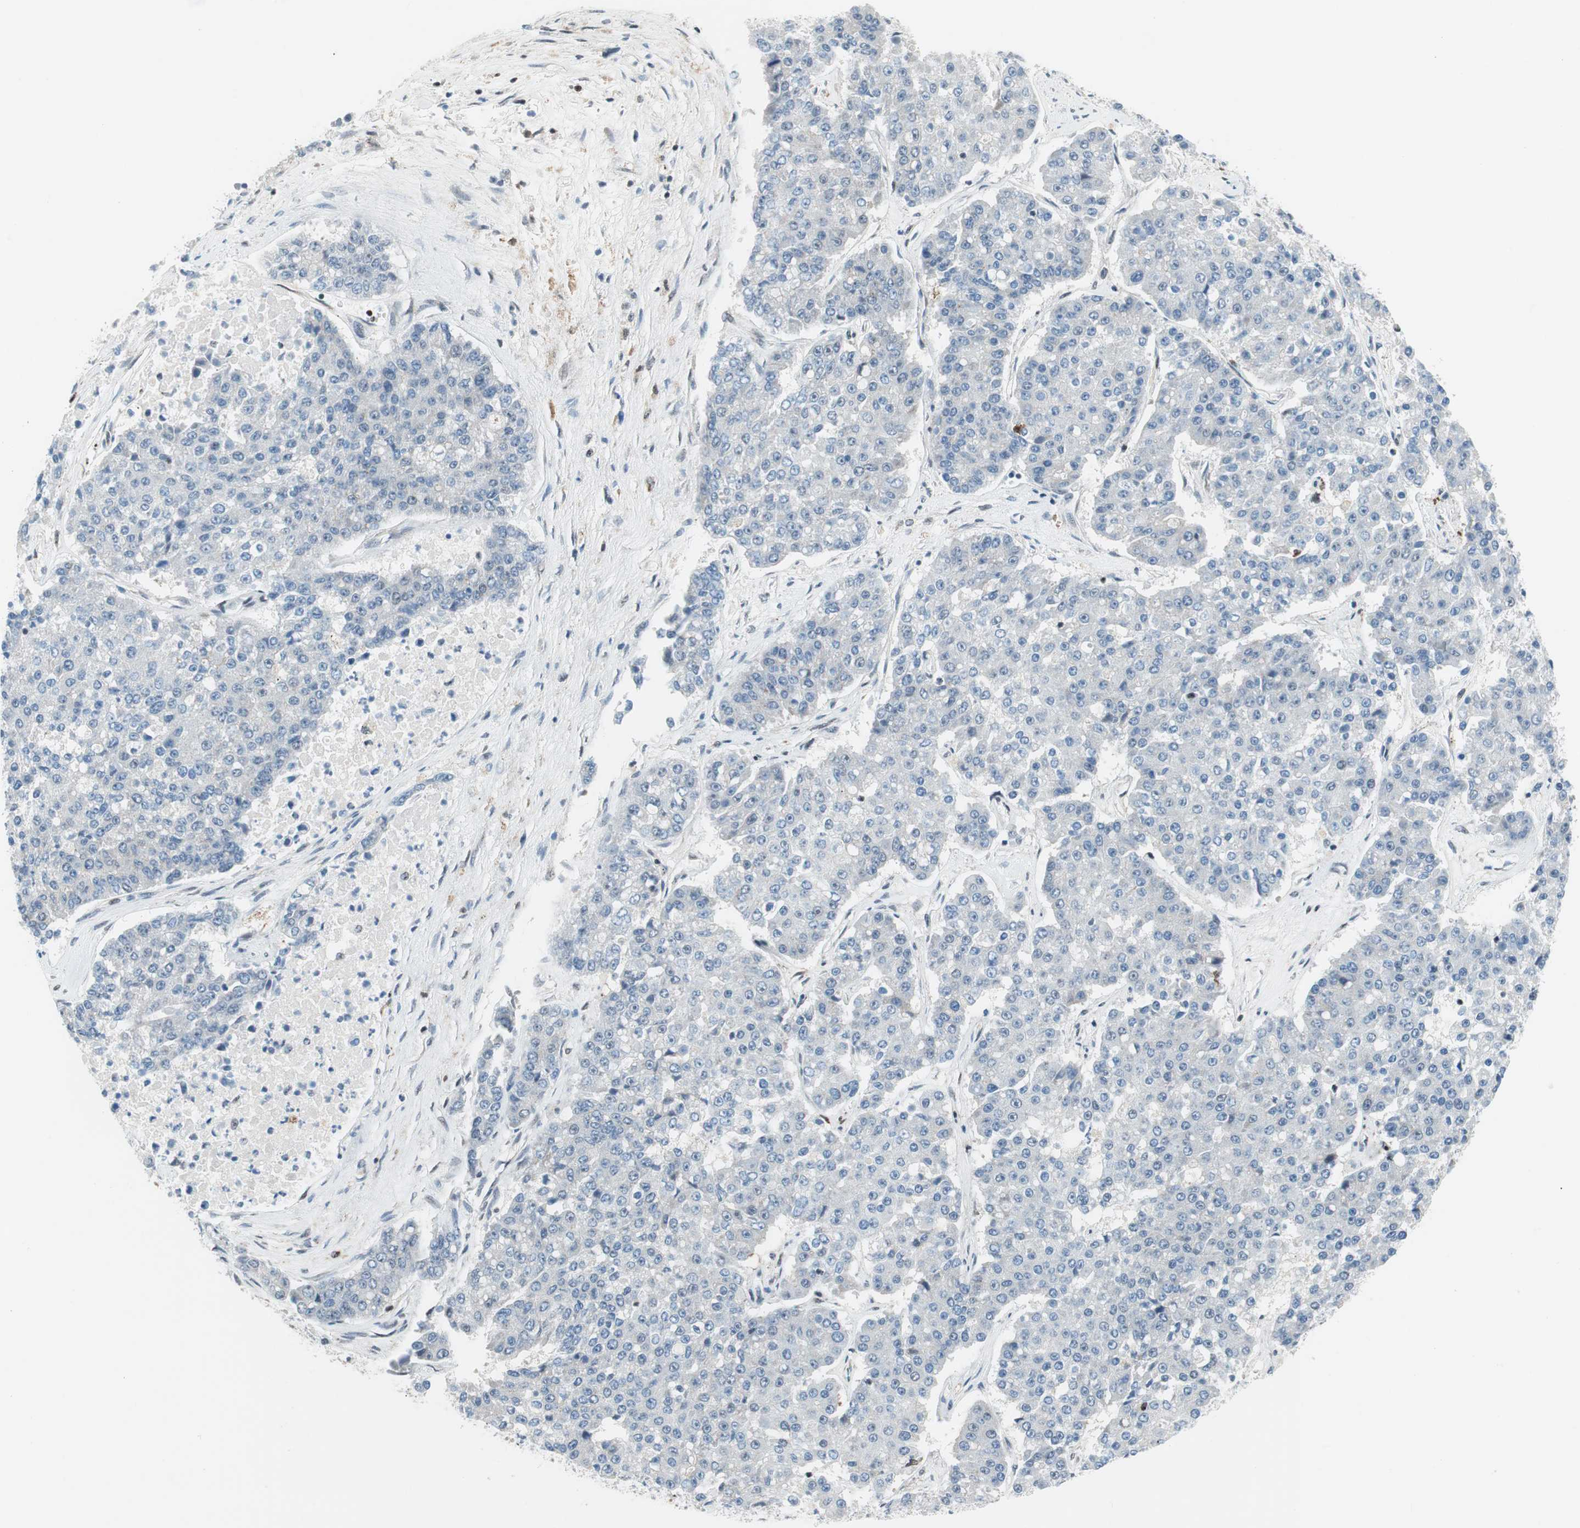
{"staining": {"intensity": "negative", "quantity": "none", "location": "none"}, "tissue": "pancreatic cancer", "cell_type": "Tumor cells", "image_type": "cancer", "snomed": [{"axis": "morphology", "description": "Adenocarcinoma, NOS"}, {"axis": "topography", "description": "Pancreas"}], "caption": "IHC of pancreatic cancer displays no expression in tumor cells. (DAB (3,3'-diaminobenzidine) IHC with hematoxylin counter stain).", "gene": "RGS10", "patient": {"sex": "male", "age": 50}}